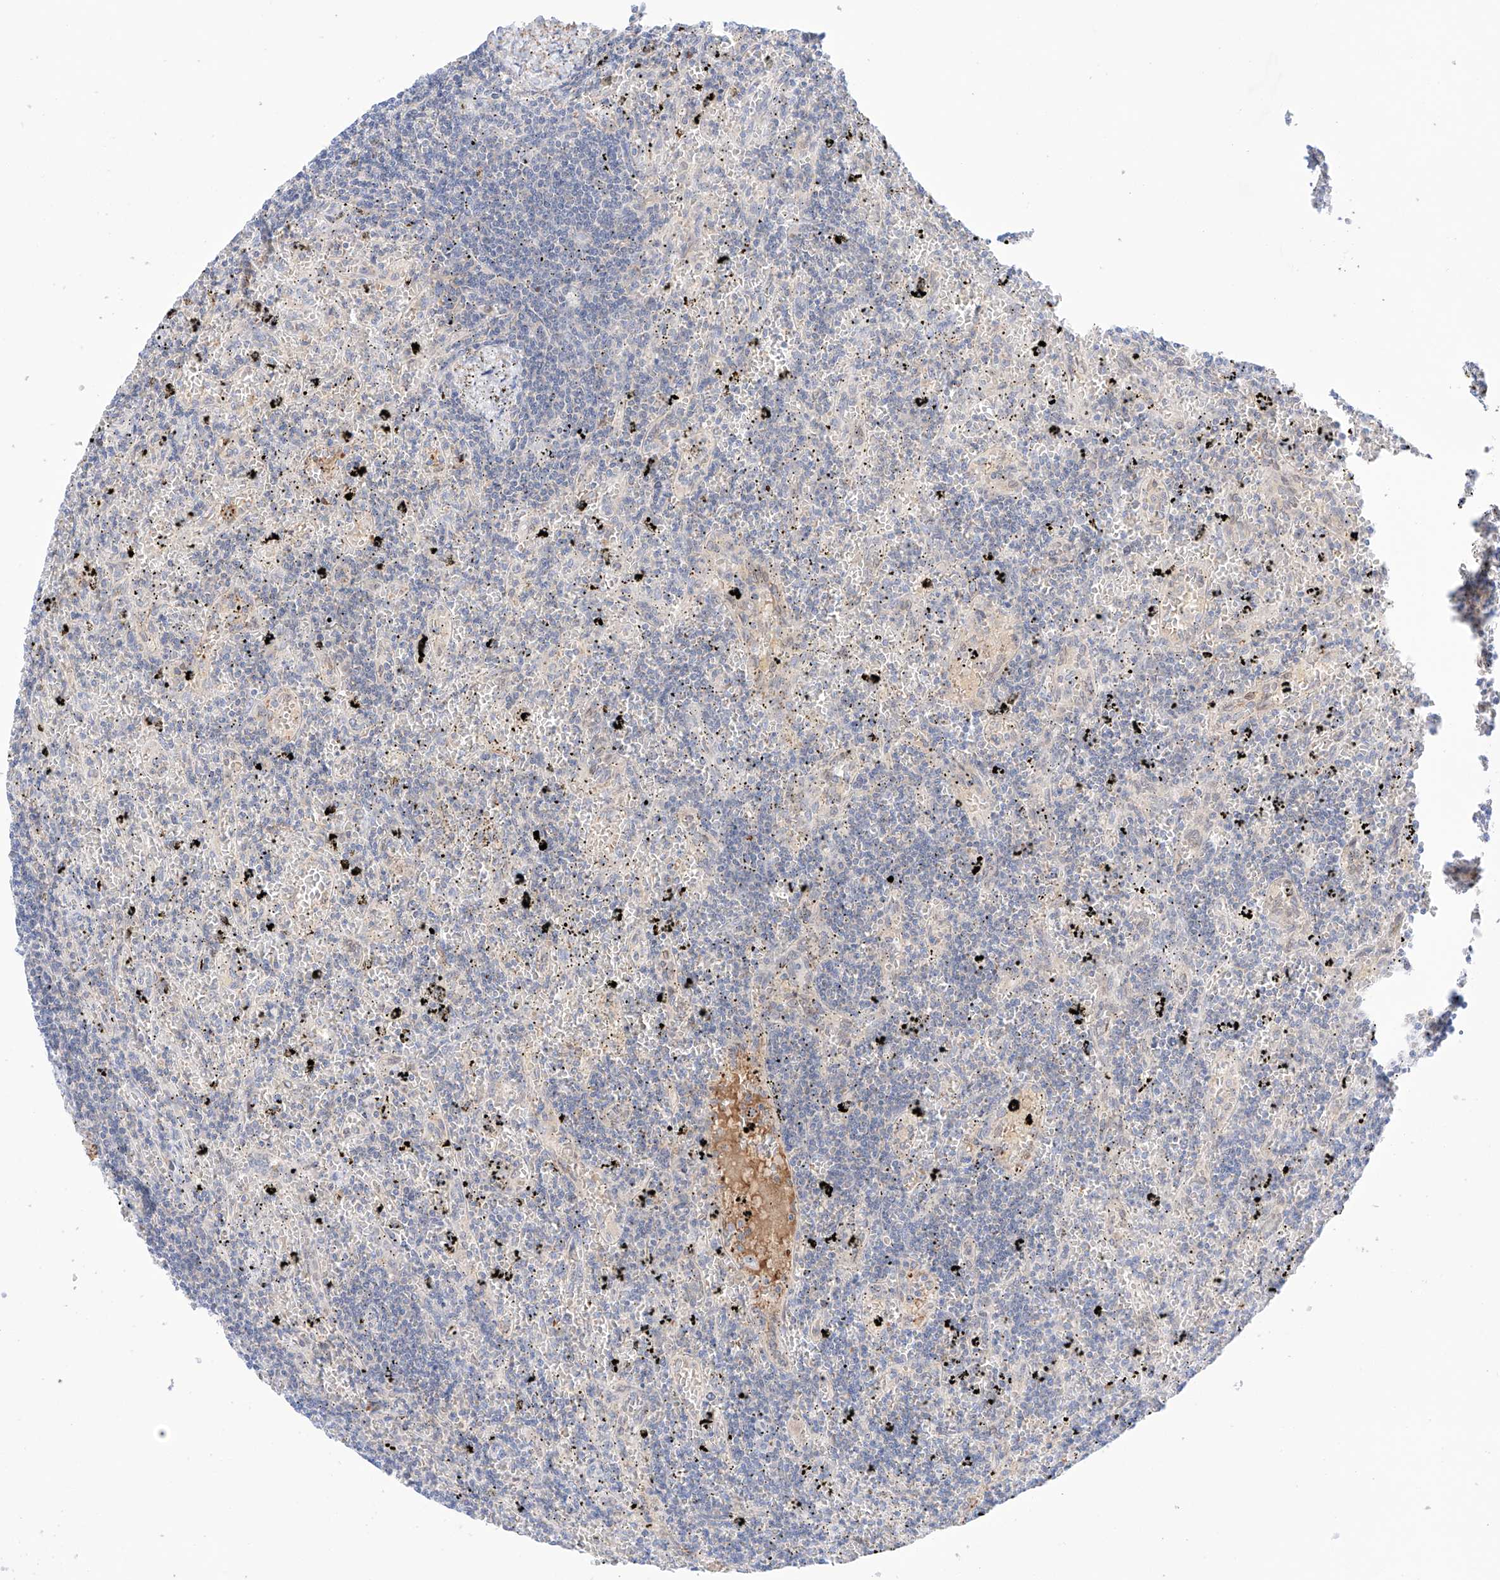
{"staining": {"intensity": "negative", "quantity": "none", "location": "none"}, "tissue": "lymphoma", "cell_type": "Tumor cells", "image_type": "cancer", "snomed": [{"axis": "morphology", "description": "Malignant lymphoma, non-Hodgkin's type, Low grade"}, {"axis": "topography", "description": "Spleen"}], "caption": "IHC histopathology image of neoplastic tissue: human lymphoma stained with DAB (3,3'-diaminobenzidine) reveals no significant protein staining in tumor cells.", "gene": "PGGT1B", "patient": {"sex": "male", "age": 76}}